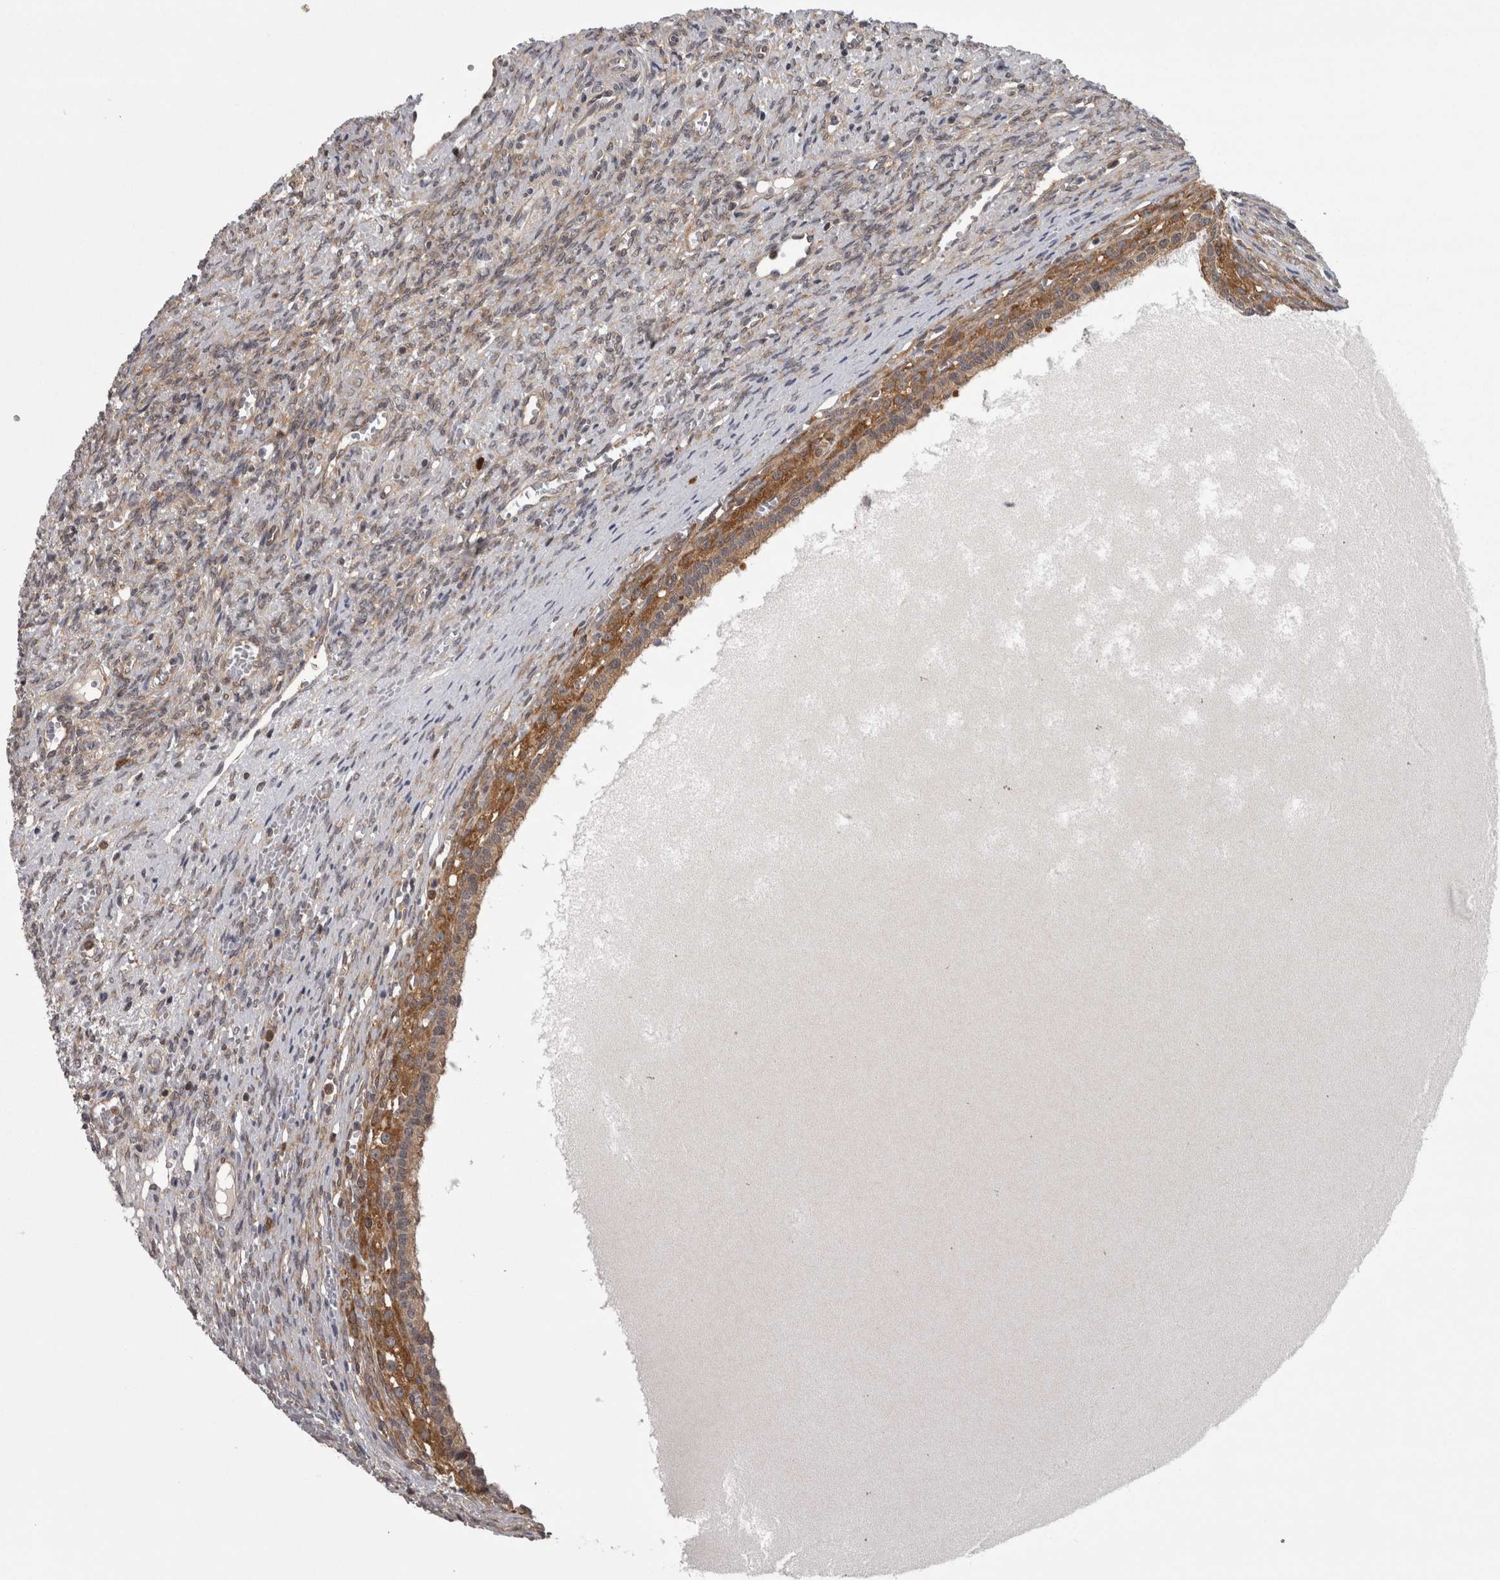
{"staining": {"intensity": "strong", "quantity": ">75%", "location": "cytoplasmic/membranous"}, "tissue": "ovary", "cell_type": "Follicle cells", "image_type": "normal", "snomed": [{"axis": "morphology", "description": "Normal tissue, NOS"}, {"axis": "topography", "description": "Ovary"}], "caption": "Approximately >75% of follicle cells in unremarkable ovary exhibit strong cytoplasmic/membranous protein staining as visualized by brown immunohistochemical staining.", "gene": "CACYBP", "patient": {"sex": "female", "age": 41}}